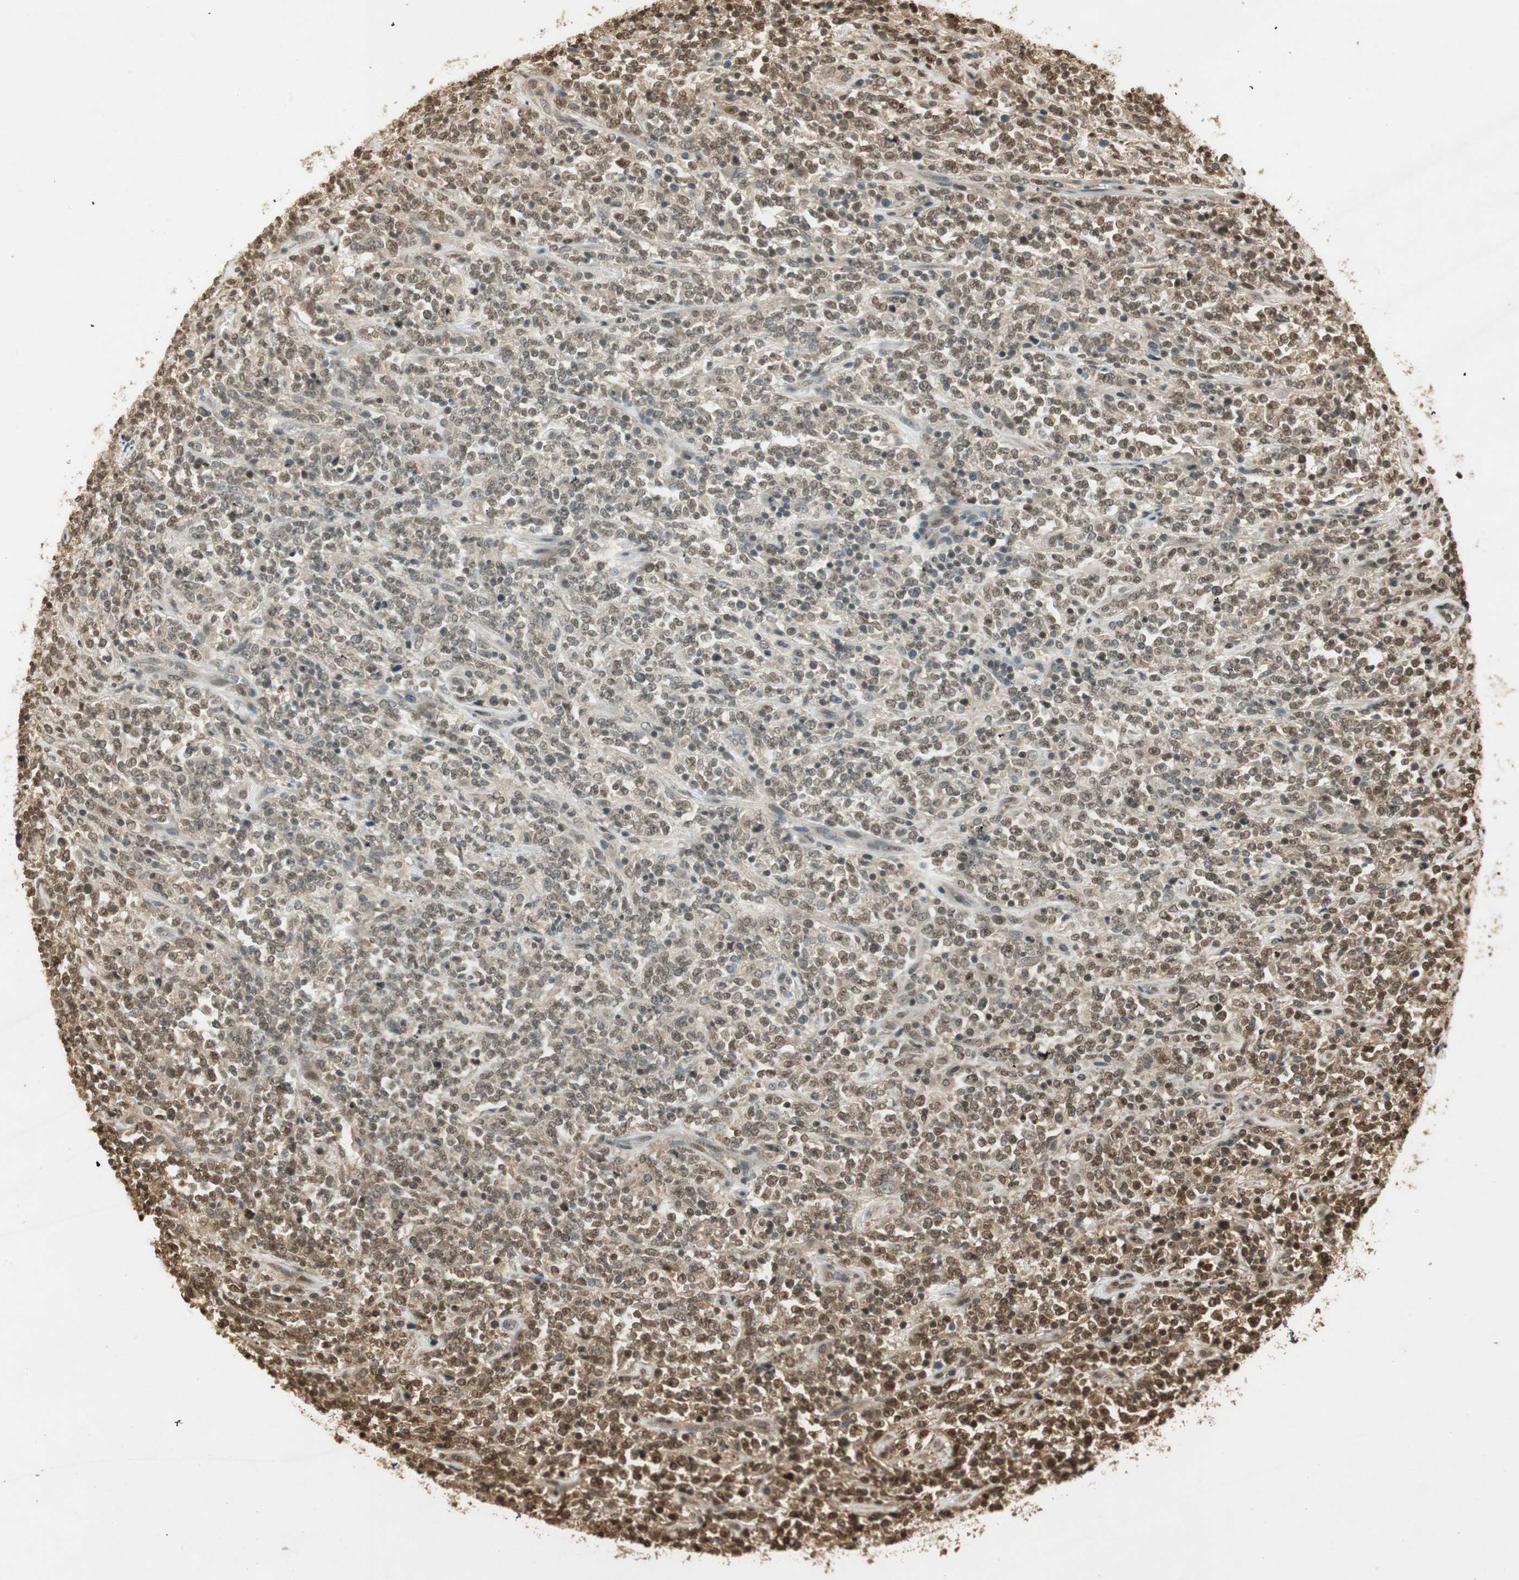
{"staining": {"intensity": "moderate", "quantity": ">75%", "location": "cytoplasmic/membranous,nuclear"}, "tissue": "lymphoma", "cell_type": "Tumor cells", "image_type": "cancer", "snomed": [{"axis": "morphology", "description": "Malignant lymphoma, non-Hodgkin's type, High grade"}, {"axis": "topography", "description": "Soft tissue"}], "caption": "Malignant lymphoma, non-Hodgkin's type (high-grade) tissue shows moderate cytoplasmic/membranous and nuclear positivity in approximately >75% of tumor cells, visualized by immunohistochemistry.", "gene": "RPA3", "patient": {"sex": "male", "age": 18}}